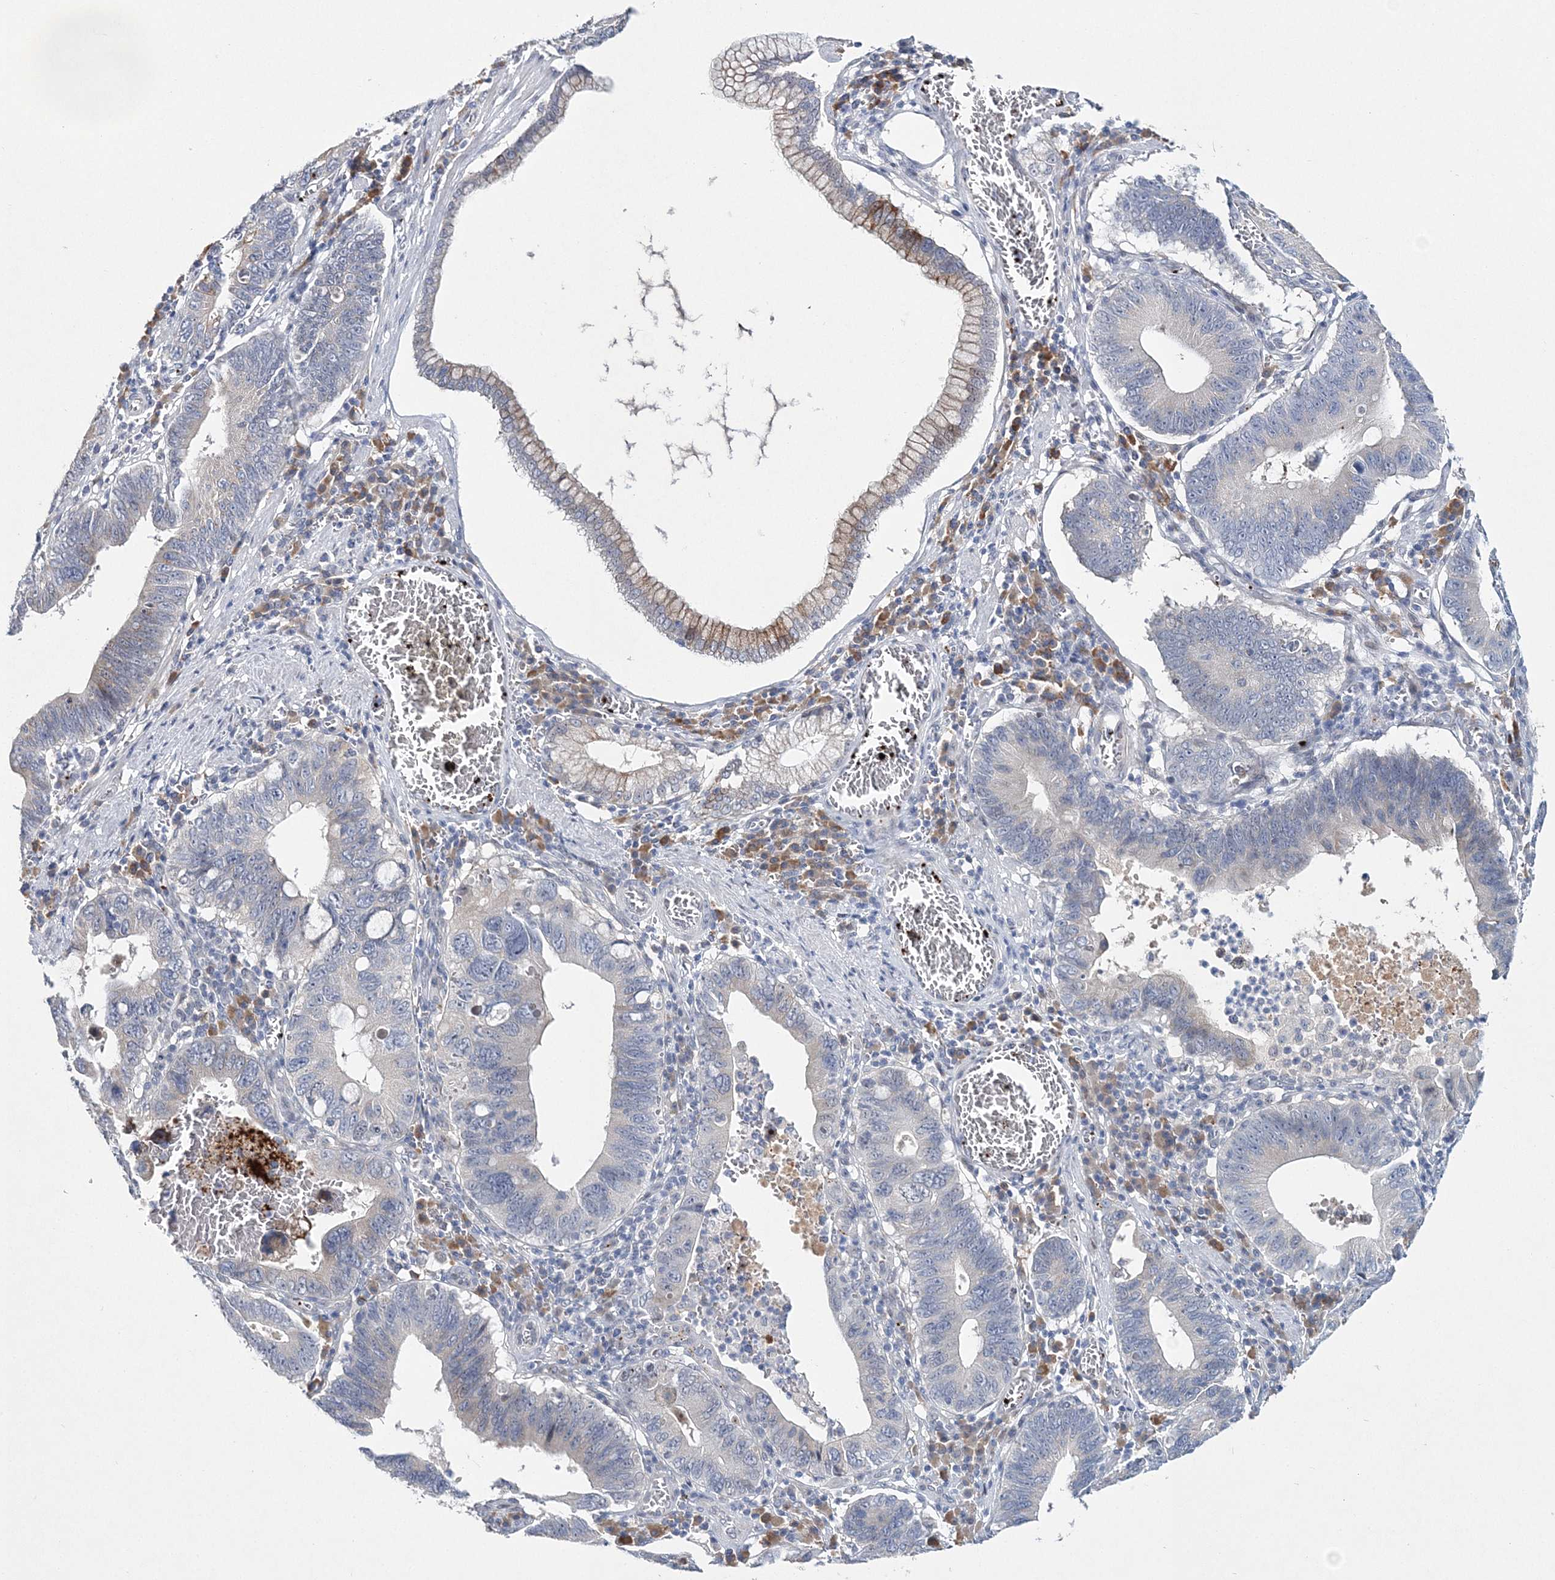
{"staining": {"intensity": "negative", "quantity": "none", "location": "none"}, "tissue": "stomach cancer", "cell_type": "Tumor cells", "image_type": "cancer", "snomed": [{"axis": "morphology", "description": "Adenocarcinoma, NOS"}, {"axis": "topography", "description": "Stomach"}, {"axis": "topography", "description": "Gastric cardia"}], "caption": "This is a photomicrograph of IHC staining of stomach adenocarcinoma, which shows no expression in tumor cells.", "gene": "MYOZ2", "patient": {"sex": "male", "age": 59}}